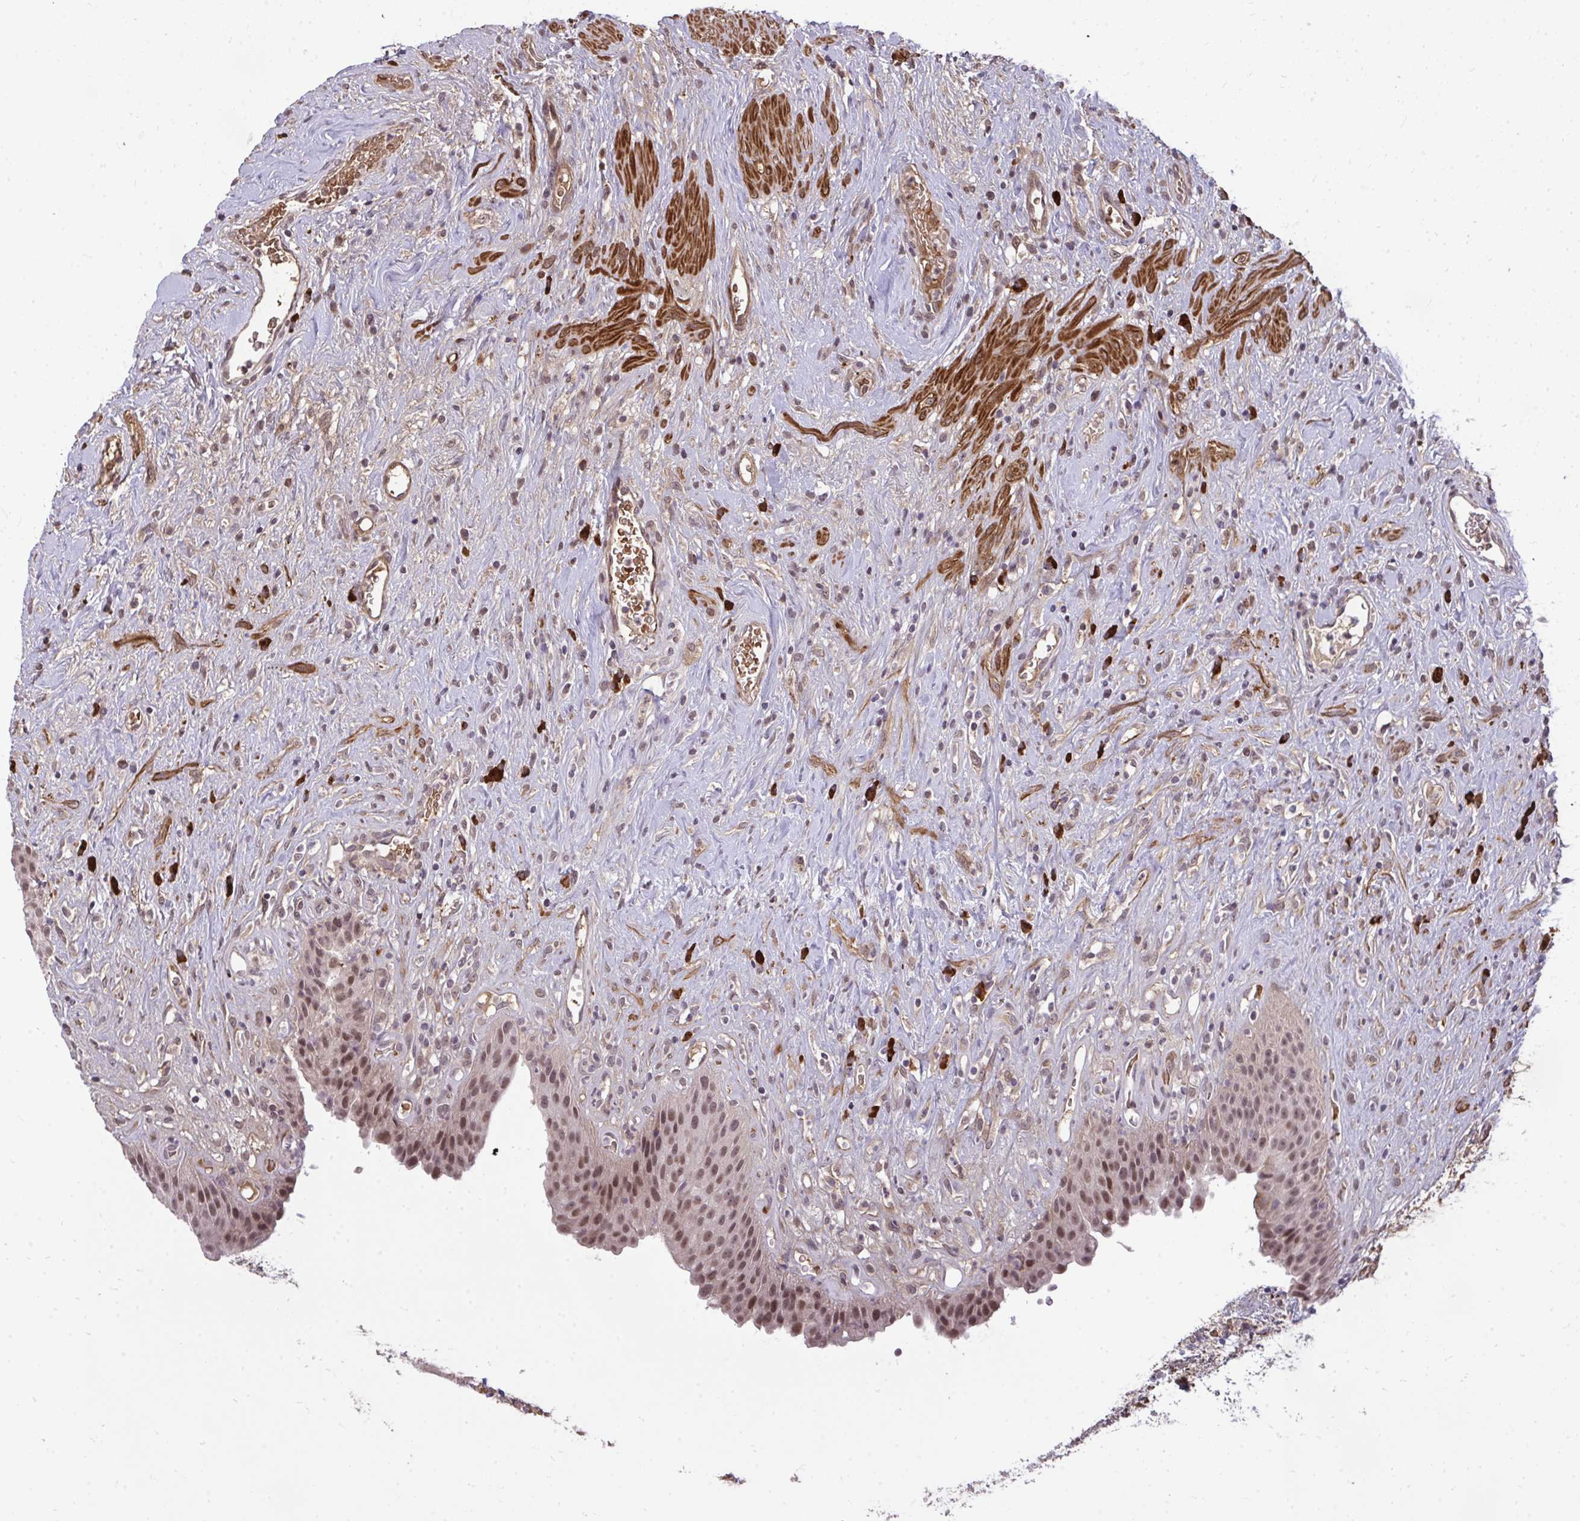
{"staining": {"intensity": "moderate", "quantity": ">75%", "location": "nuclear"}, "tissue": "urinary bladder", "cell_type": "Urothelial cells", "image_type": "normal", "snomed": [{"axis": "morphology", "description": "Normal tissue, NOS"}, {"axis": "topography", "description": "Urinary bladder"}], "caption": "Urinary bladder stained with immunohistochemistry (IHC) shows moderate nuclear staining in approximately >75% of urothelial cells.", "gene": "ZSCAN9", "patient": {"sex": "female", "age": 56}}